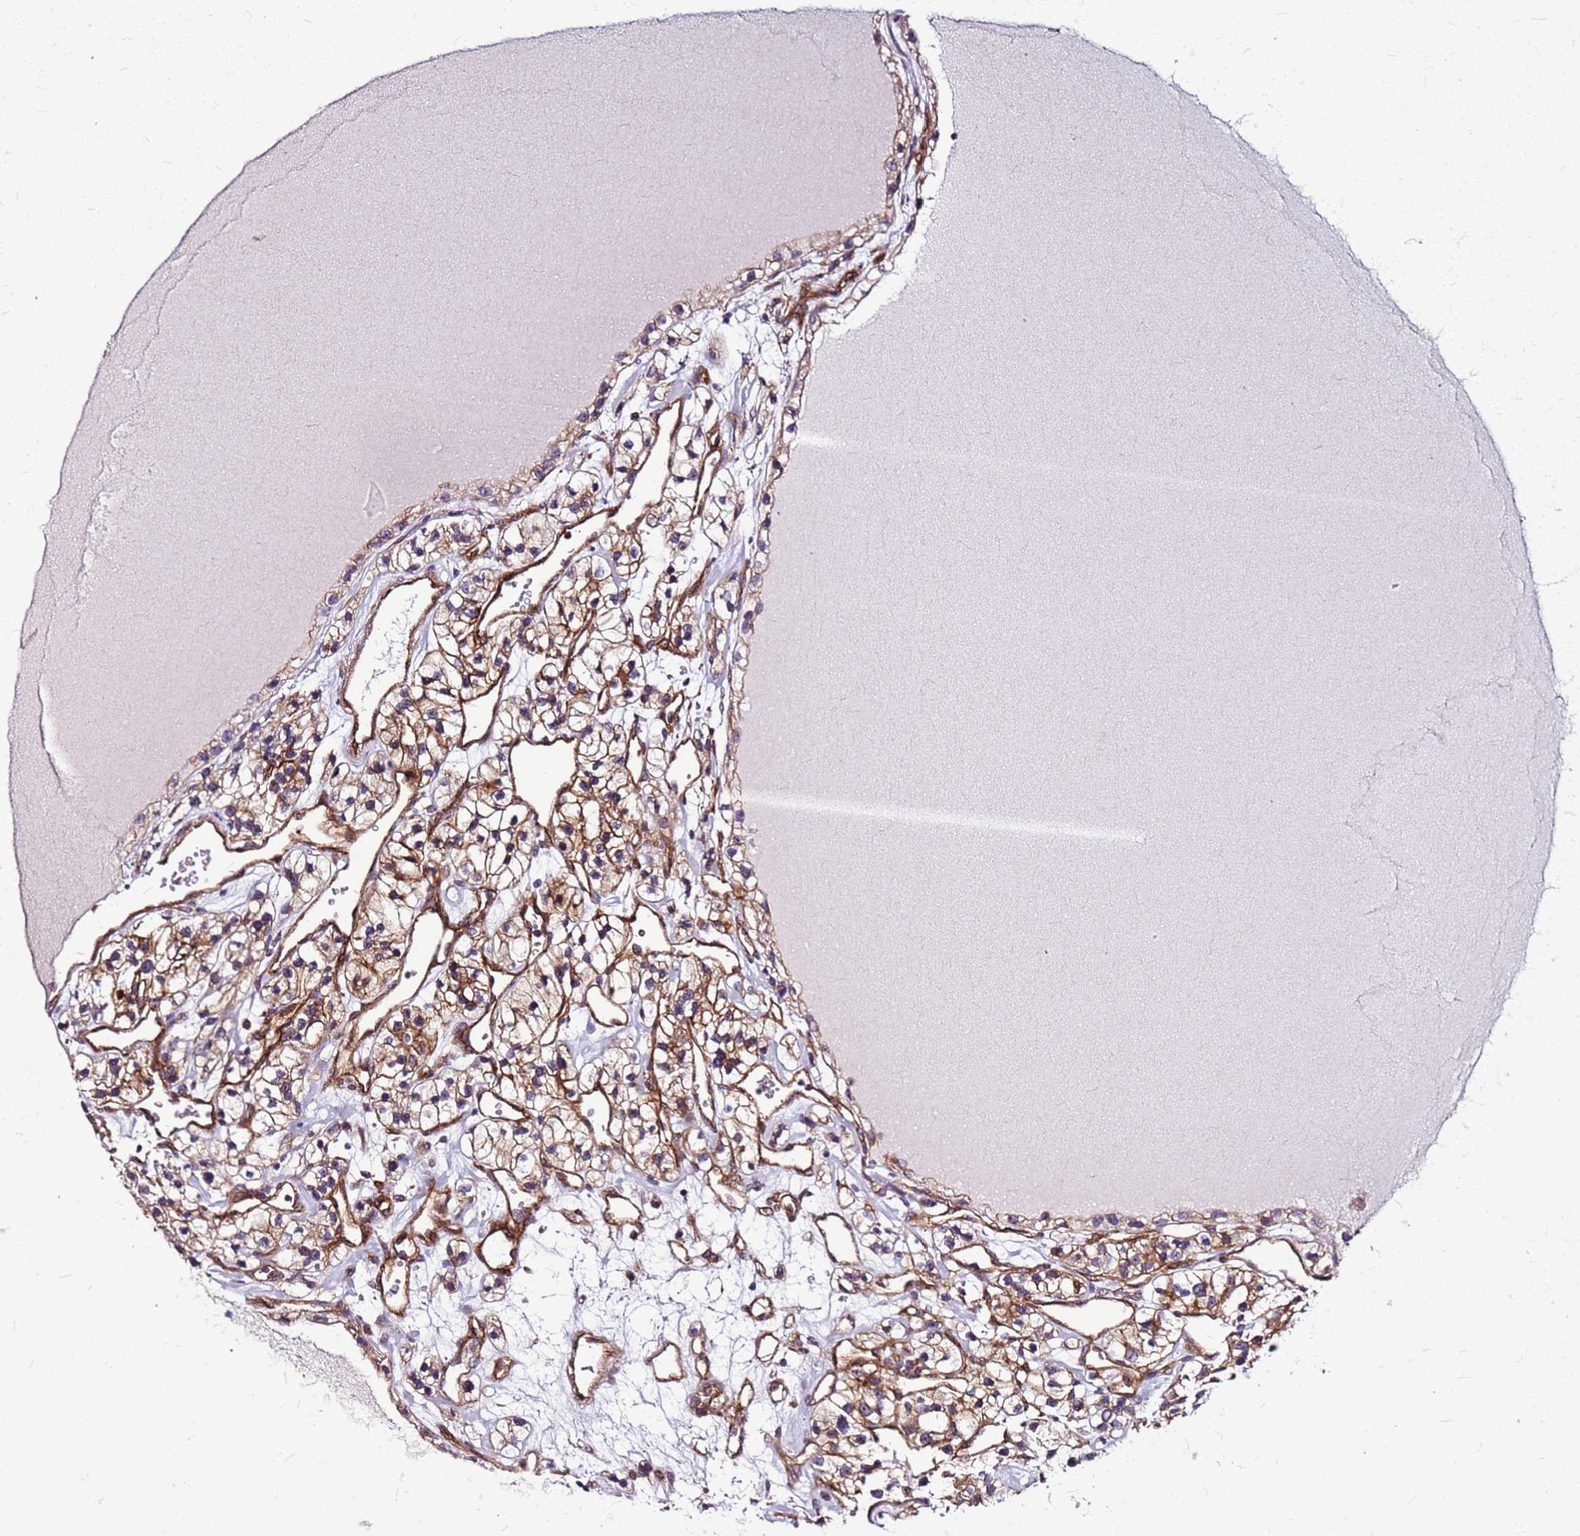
{"staining": {"intensity": "moderate", "quantity": ">75%", "location": "cytoplasmic/membranous"}, "tissue": "renal cancer", "cell_type": "Tumor cells", "image_type": "cancer", "snomed": [{"axis": "morphology", "description": "Adenocarcinoma, NOS"}, {"axis": "topography", "description": "Kidney"}], "caption": "Immunohistochemical staining of renal cancer (adenocarcinoma) shows moderate cytoplasmic/membranous protein expression in about >75% of tumor cells.", "gene": "TOPAZ1", "patient": {"sex": "female", "age": 57}}